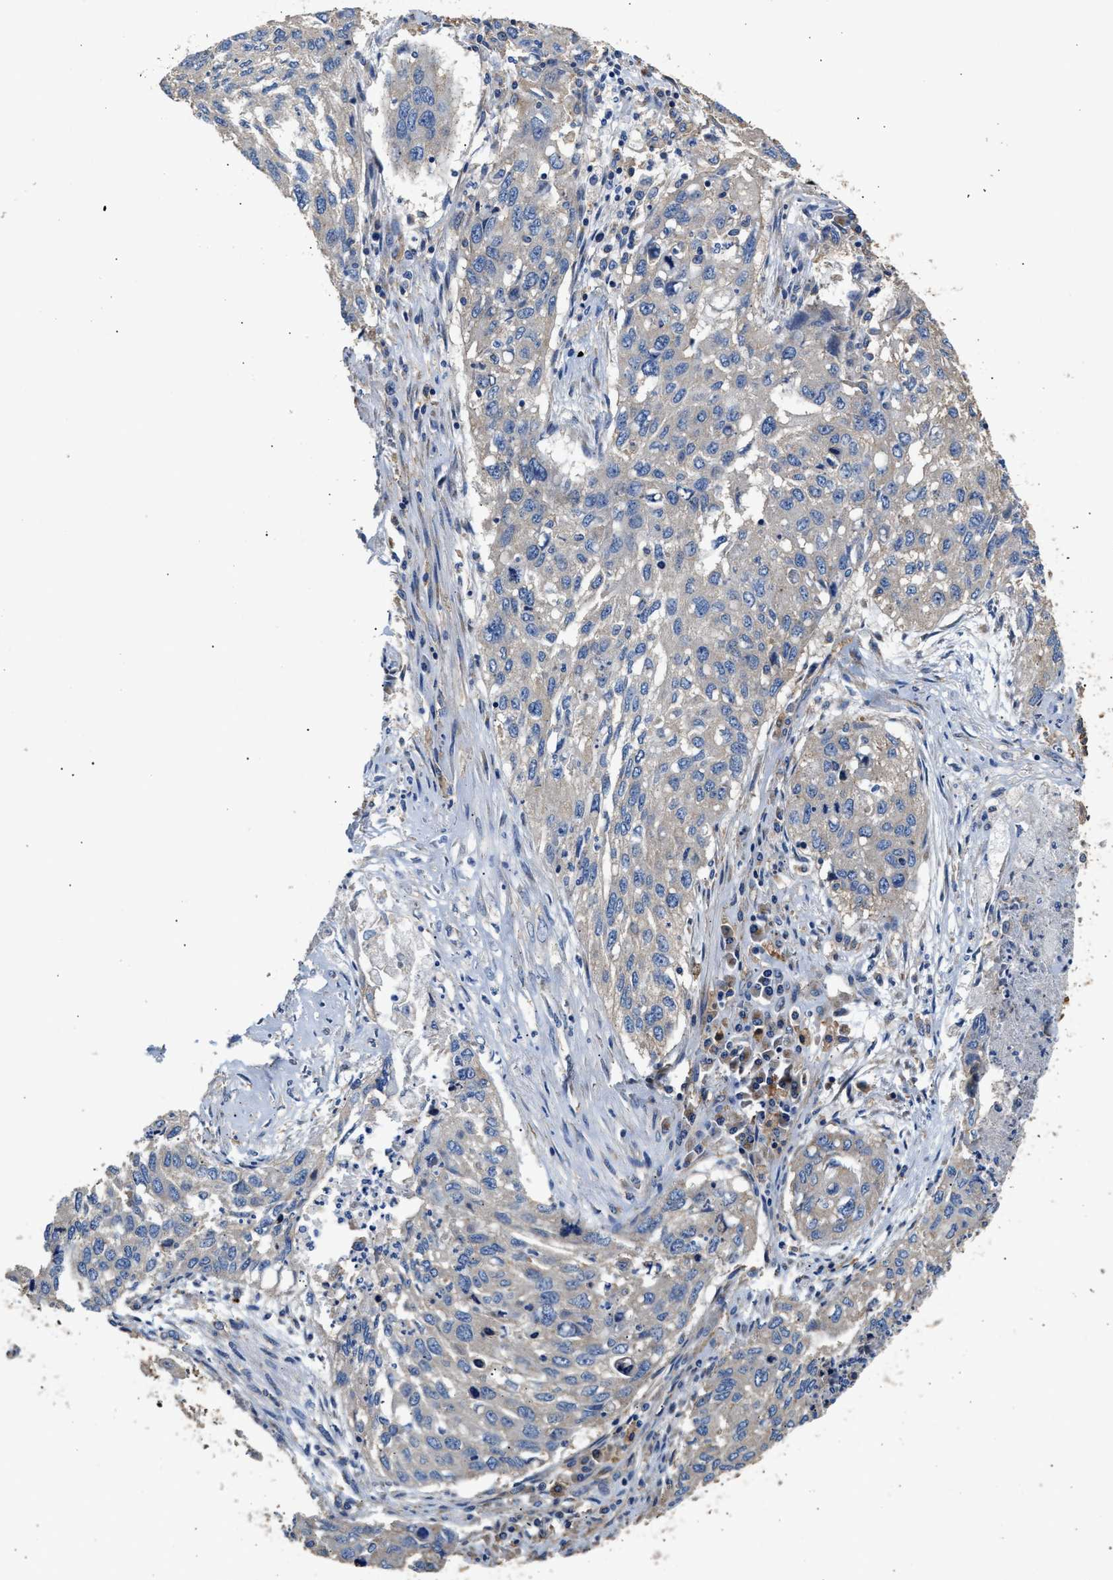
{"staining": {"intensity": "negative", "quantity": "none", "location": "none"}, "tissue": "lung cancer", "cell_type": "Tumor cells", "image_type": "cancer", "snomed": [{"axis": "morphology", "description": "Squamous cell carcinoma, NOS"}, {"axis": "topography", "description": "Lung"}], "caption": "IHC of human lung cancer (squamous cell carcinoma) demonstrates no expression in tumor cells.", "gene": "KLB", "patient": {"sex": "female", "age": 63}}